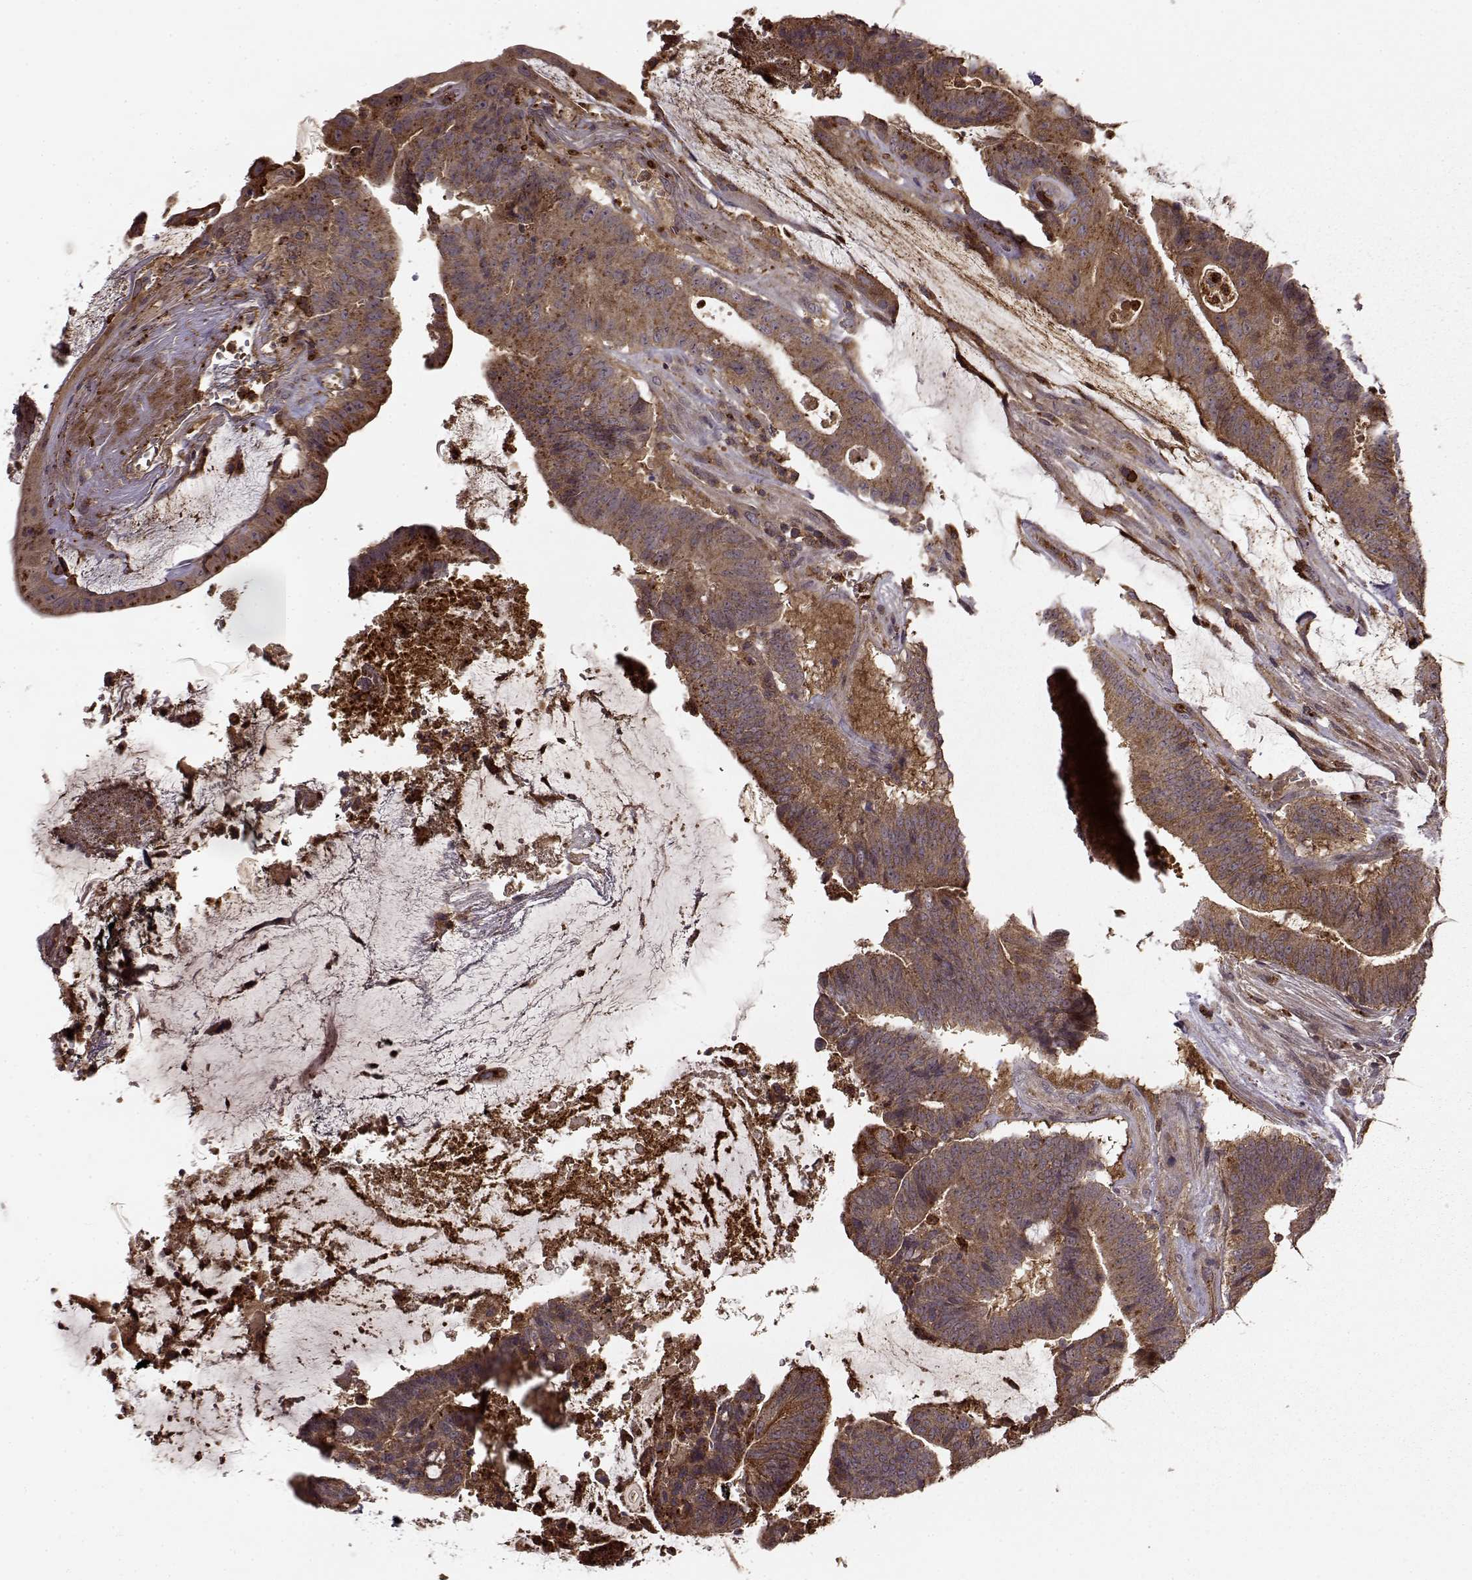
{"staining": {"intensity": "moderate", "quantity": ">75%", "location": "cytoplasmic/membranous"}, "tissue": "colorectal cancer", "cell_type": "Tumor cells", "image_type": "cancer", "snomed": [{"axis": "morphology", "description": "Adenocarcinoma, NOS"}, {"axis": "topography", "description": "Colon"}], "caption": "IHC of human colorectal cancer (adenocarcinoma) reveals medium levels of moderate cytoplasmic/membranous staining in approximately >75% of tumor cells.", "gene": "IFRD2", "patient": {"sex": "female", "age": 43}}